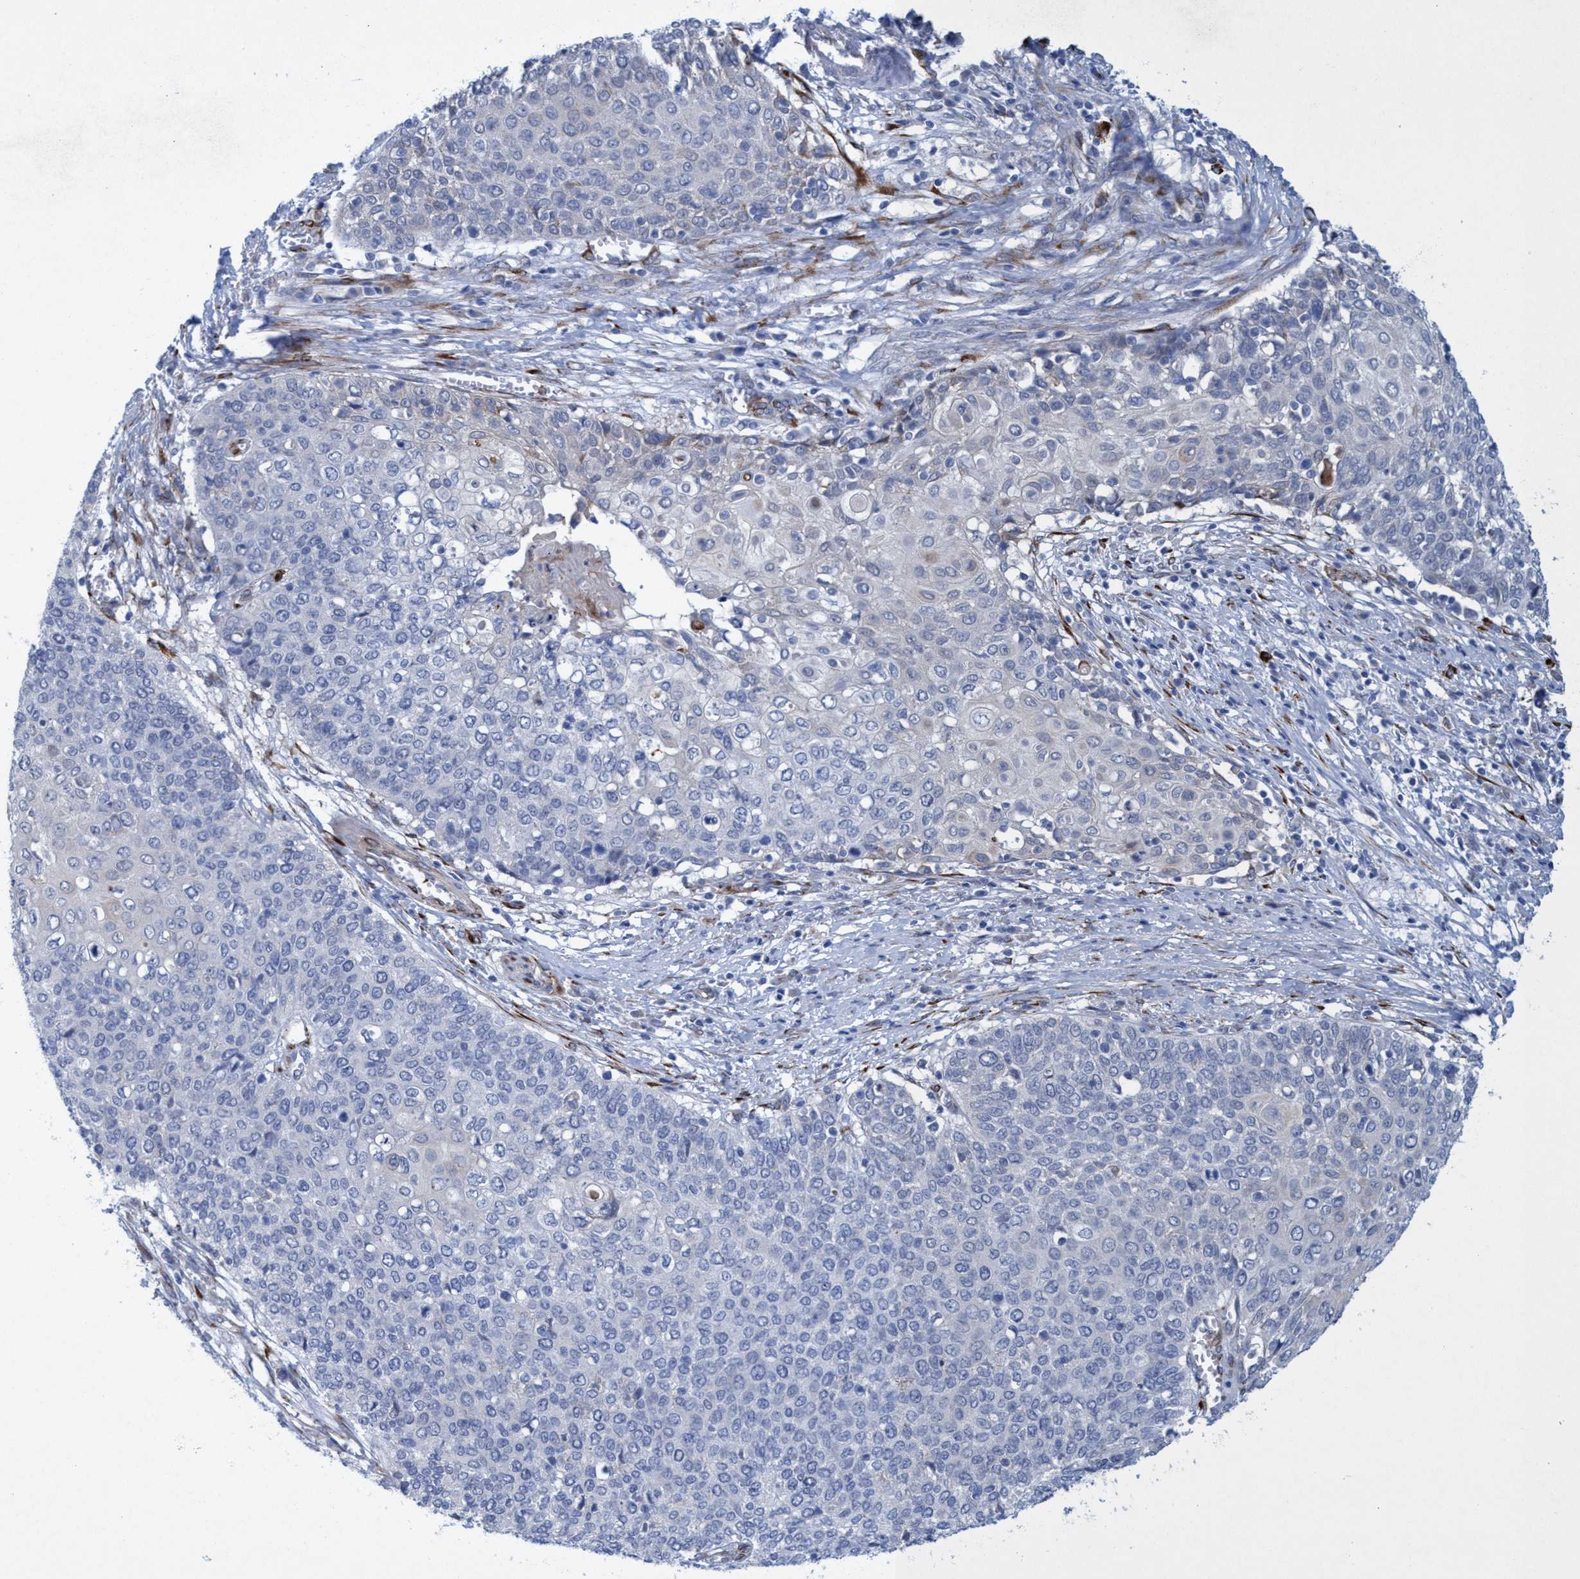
{"staining": {"intensity": "negative", "quantity": "none", "location": "none"}, "tissue": "cervical cancer", "cell_type": "Tumor cells", "image_type": "cancer", "snomed": [{"axis": "morphology", "description": "Squamous cell carcinoma, NOS"}, {"axis": "topography", "description": "Cervix"}], "caption": "Cervical squamous cell carcinoma was stained to show a protein in brown. There is no significant expression in tumor cells.", "gene": "SLC43A2", "patient": {"sex": "female", "age": 39}}